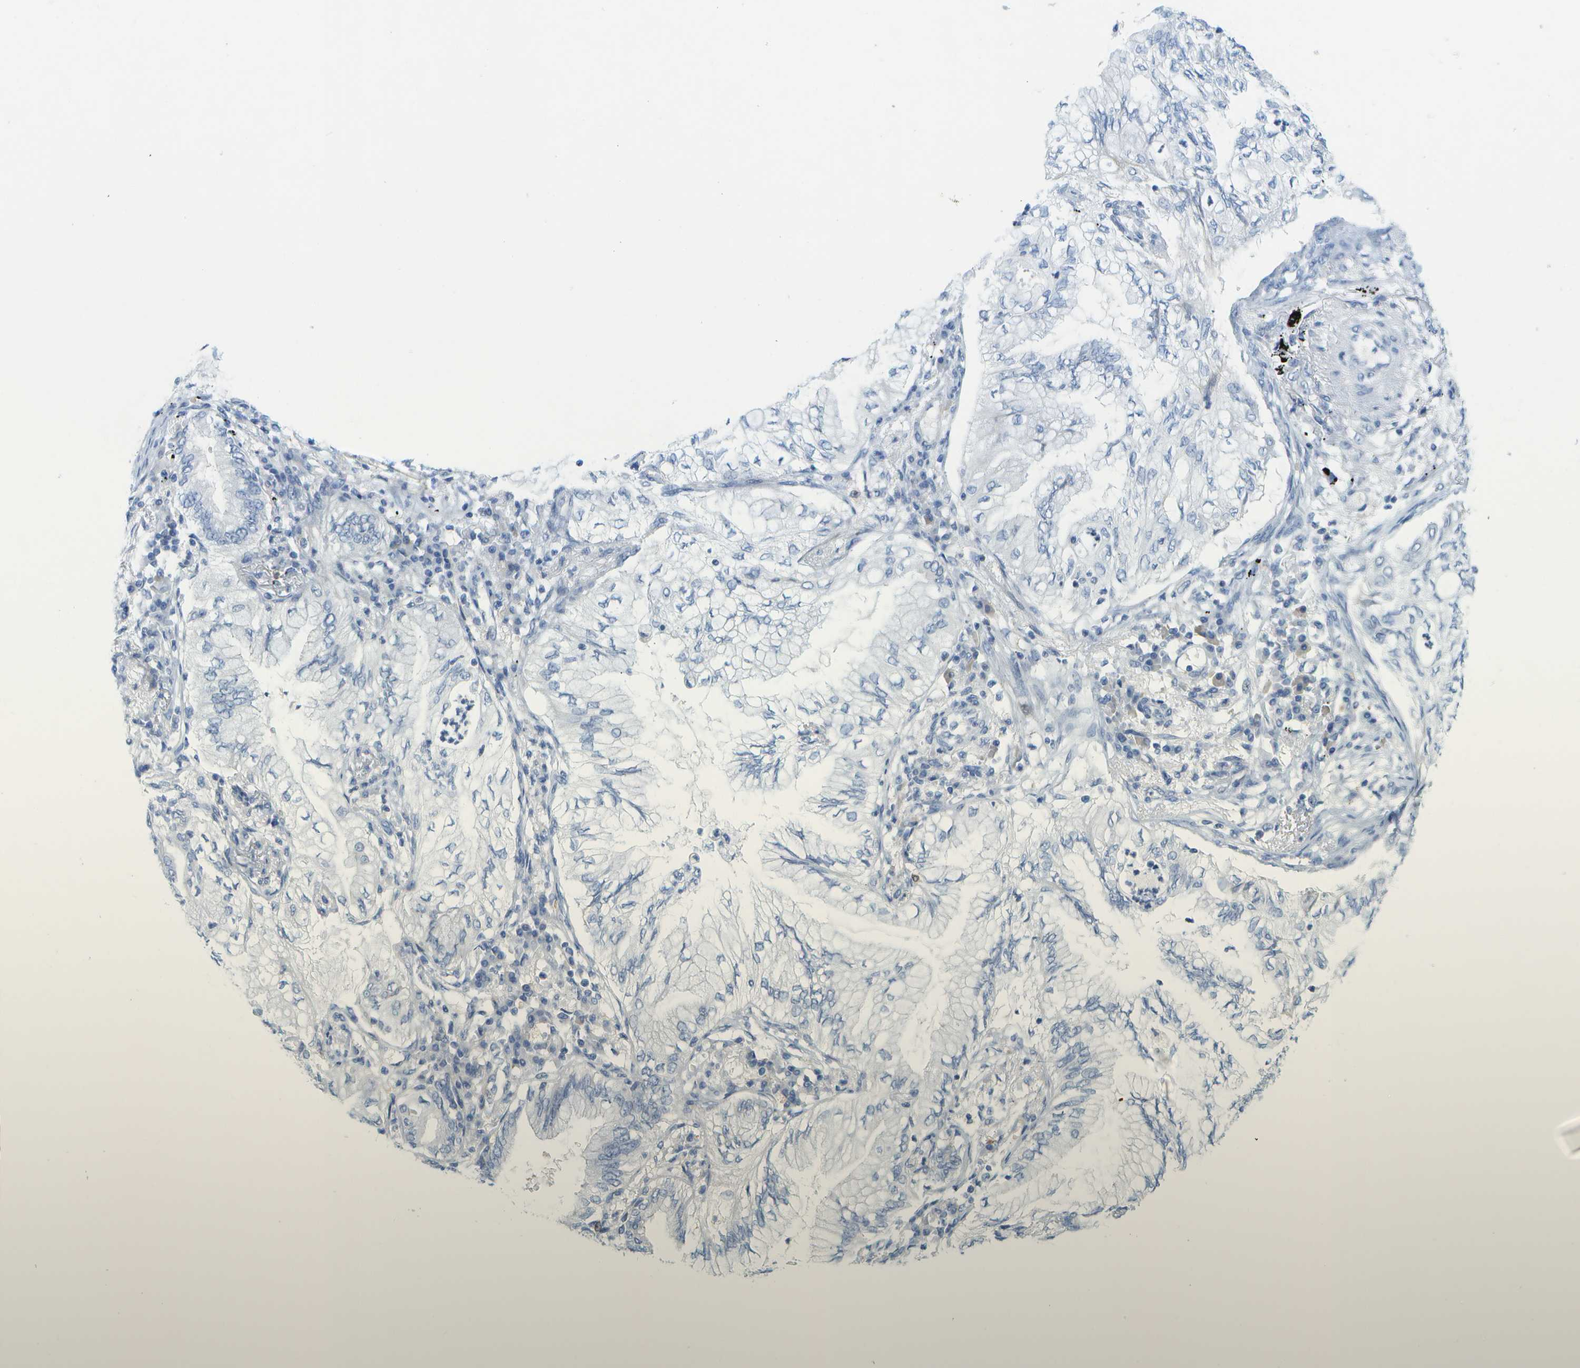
{"staining": {"intensity": "negative", "quantity": "none", "location": "none"}, "tissue": "lung cancer", "cell_type": "Tumor cells", "image_type": "cancer", "snomed": [{"axis": "morphology", "description": "Normal tissue, NOS"}, {"axis": "morphology", "description": "Adenocarcinoma, NOS"}, {"axis": "topography", "description": "Bronchus"}, {"axis": "topography", "description": "Lung"}], "caption": "DAB immunohistochemical staining of adenocarcinoma (lung) demonstrates no significant expression in tumor cells. (Stains: DAB IHC with hematoxylin counter stain, Microscopy: brightfield microscopy at high magnification).", "gene": "CUL9", "patient": {"sex": "female", "age": 70}}